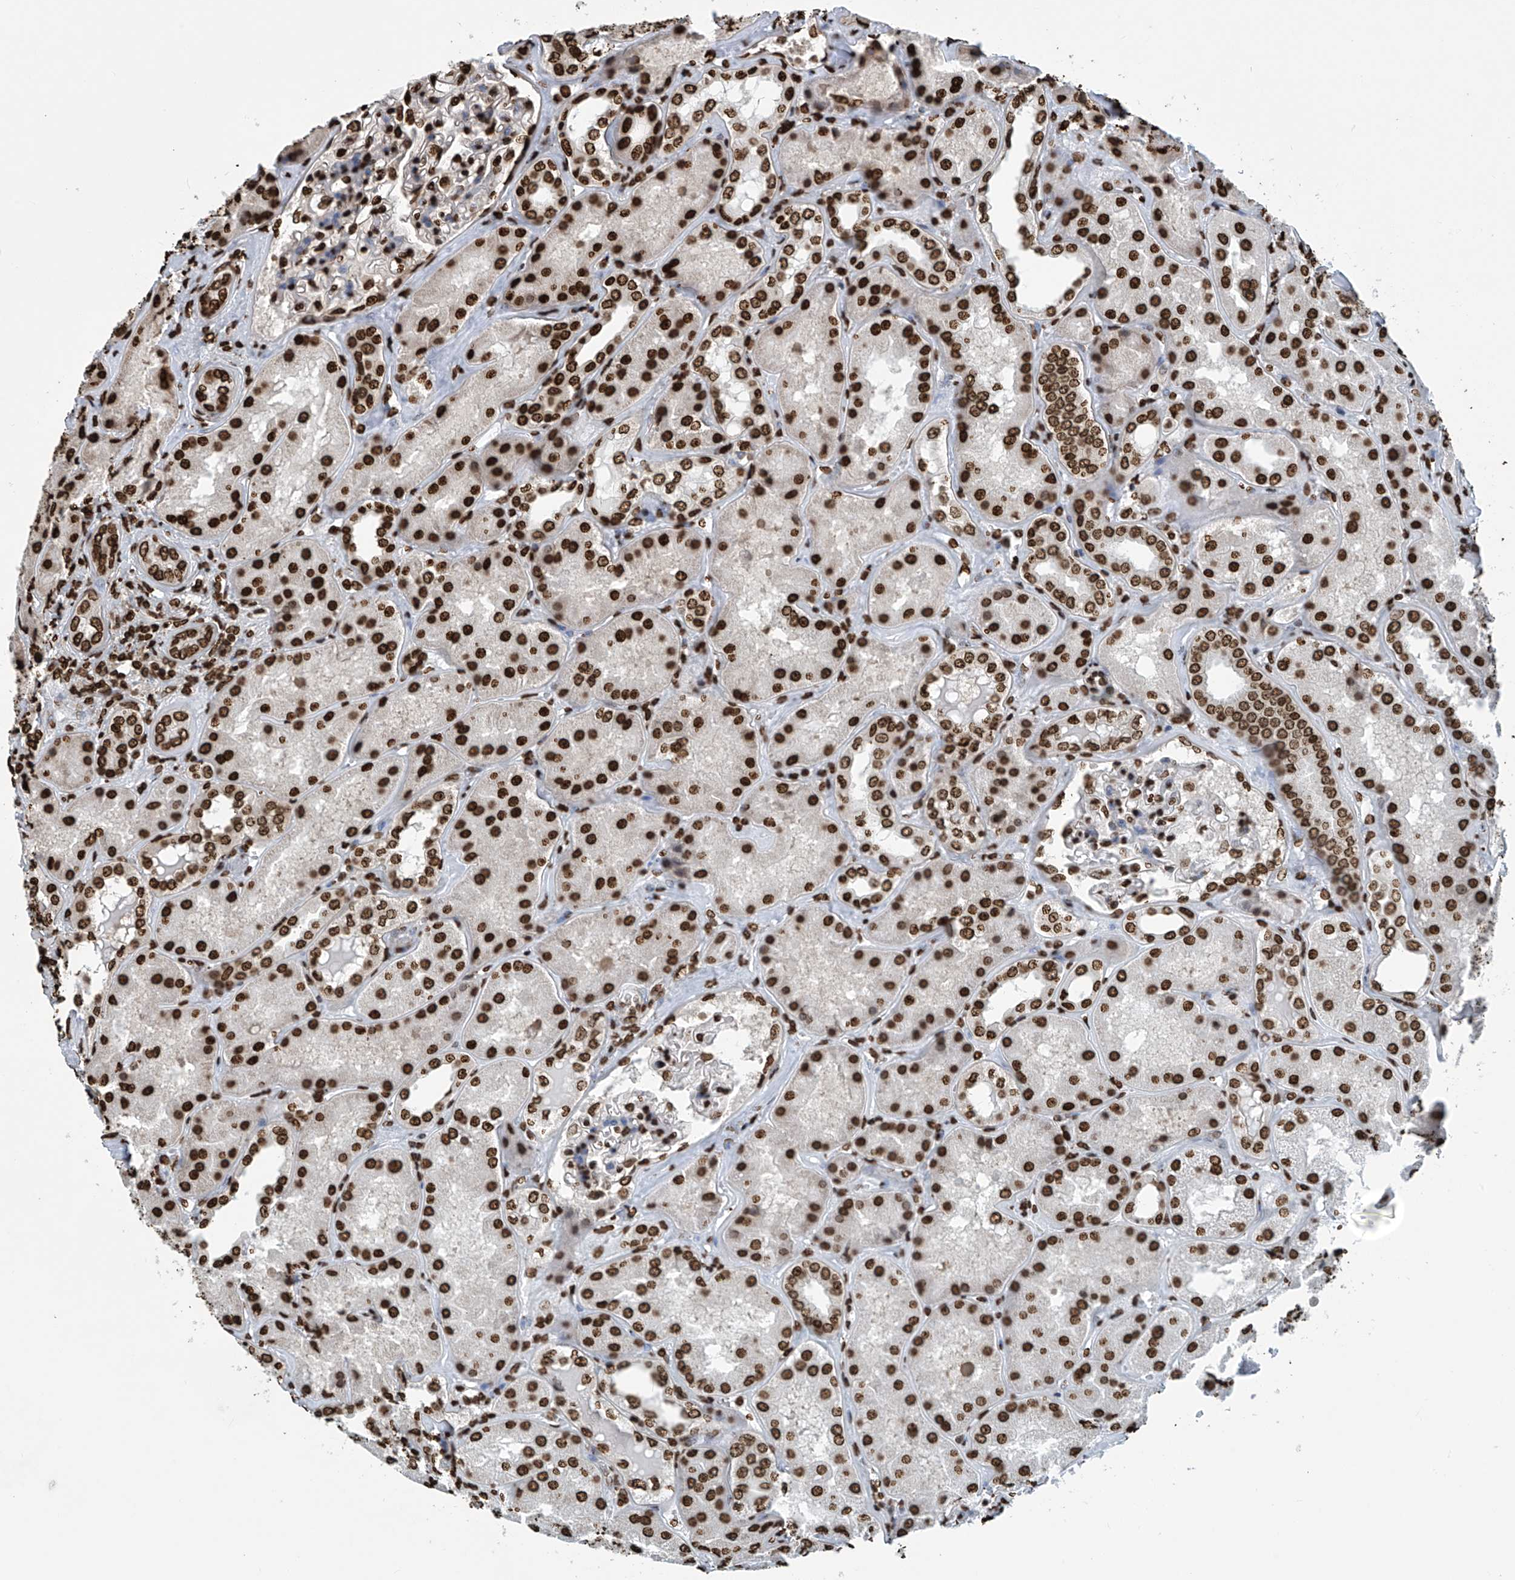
{"staining": {"intensity": "strong", "quantity": "25%-75%", "location": "nuclear"}, "tissue": "kidney", "cell_type": "Cells in glomeruli", "image_type": "normal", "snomed": [{"axis": "morphology", "description": "Normal tissue, NOS"}, {"axis": "topography", "description": "Kidney"}], "caption": "Immunohistochemistry (IHC) (DAB) staining of unremarkable human kidney demonstrates strong nuclear protein expression in about 25%-75% of cells in glomeruli. (Brightfield microscopy of DAB IHC at high magnification).", "gene": "DPPA2", "patient": {"sex": "female", "age": 56}}